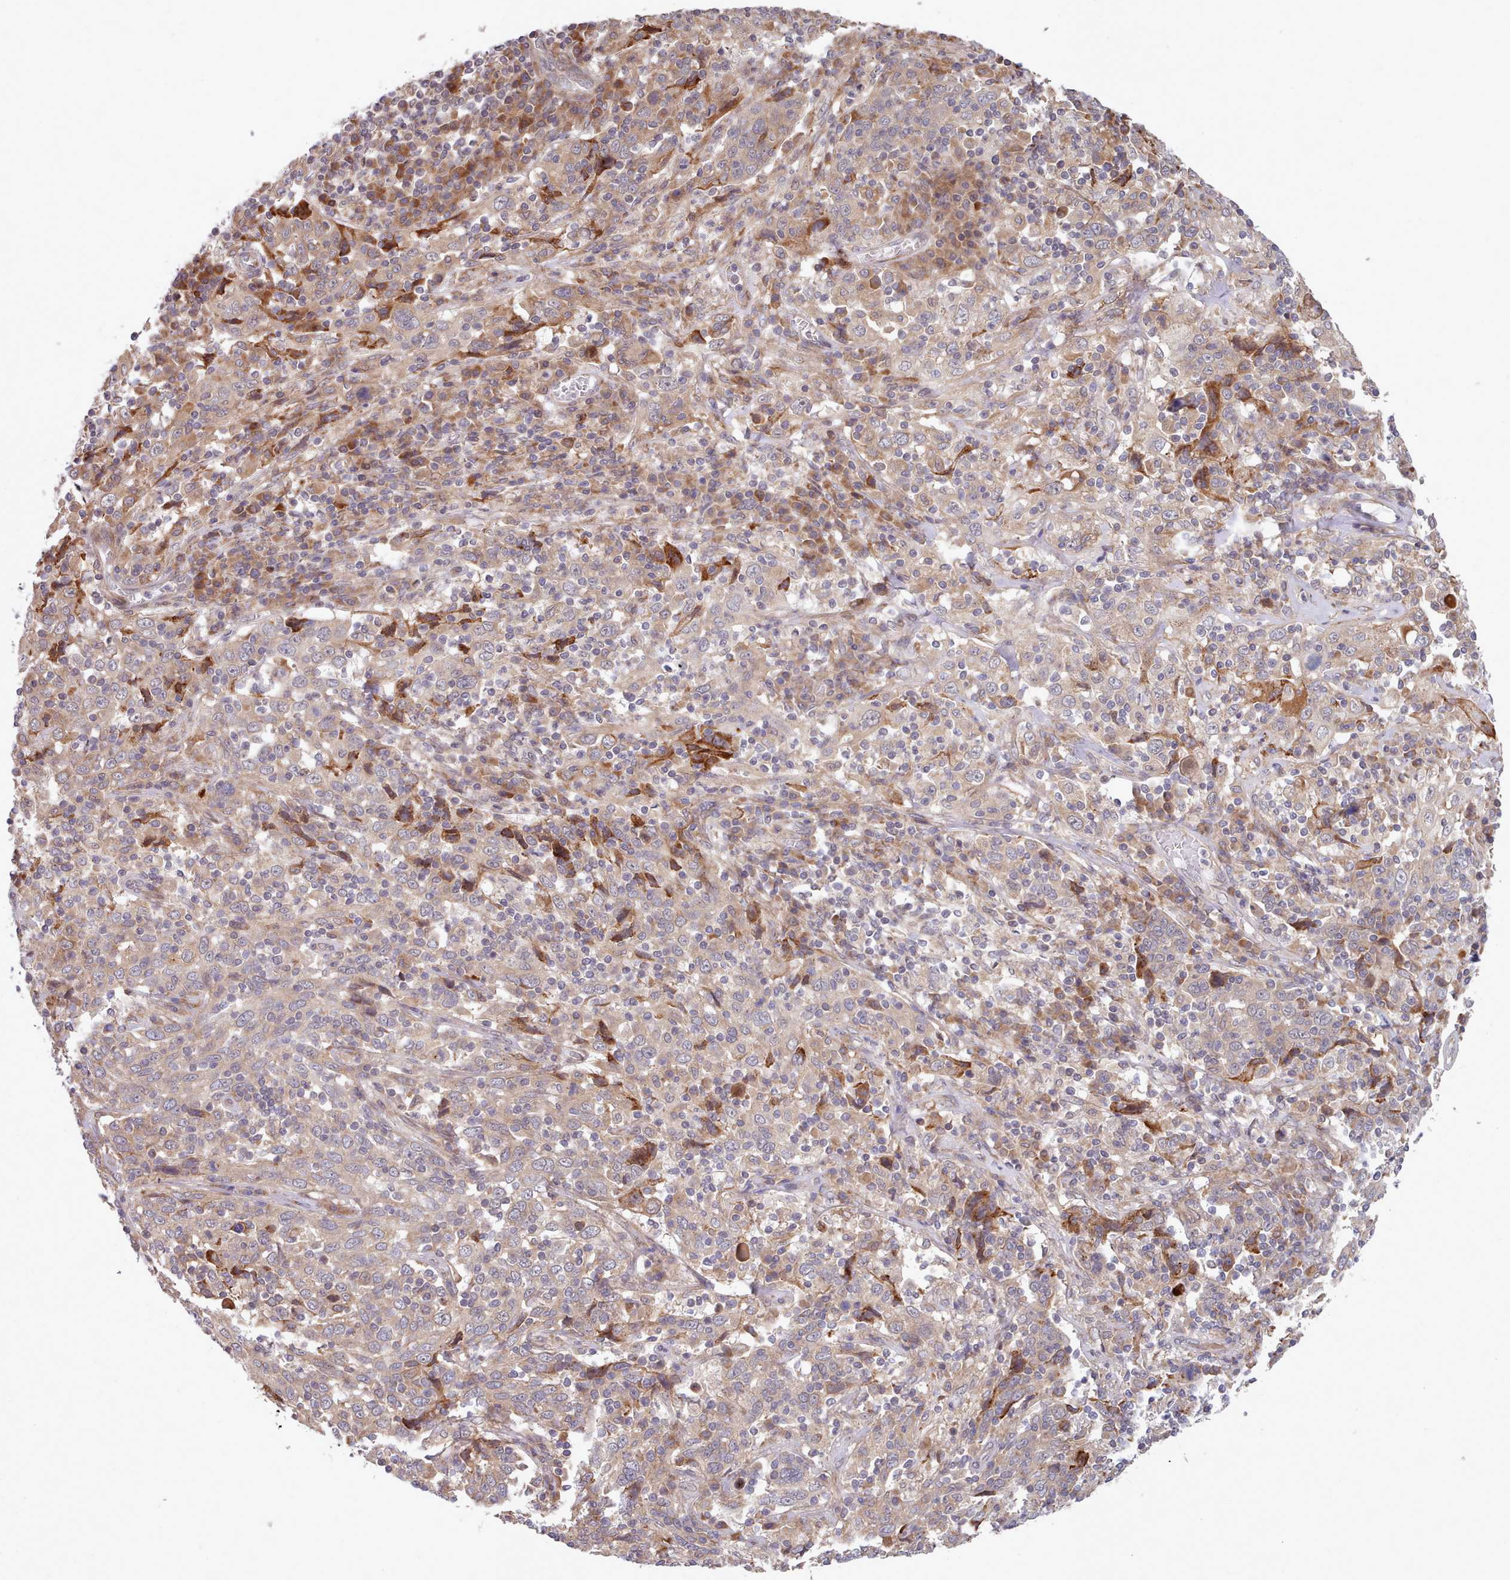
{"staining": {"intensity": "moderate", "quantity": "25%-75%", "location": "cytoplasmic/membranous"}, "tissue": "cervical cancer", "cell_type": "Tumor cells", "image_type": "cancer", "snomed": [{"axis": "morphology", "description": "Squamous cell carcinoma, NOS"}, {"axis": "topography", "description": "Cervix"}], "caption": "Immunohistochemical staining of human cervical cancer exhibits moderate cytoplasmic/membranous protein staining in approximately 25%-75% of tumor cells.", "gene": "TRIM26", "patient": {"sex": "female", "age": 46}}